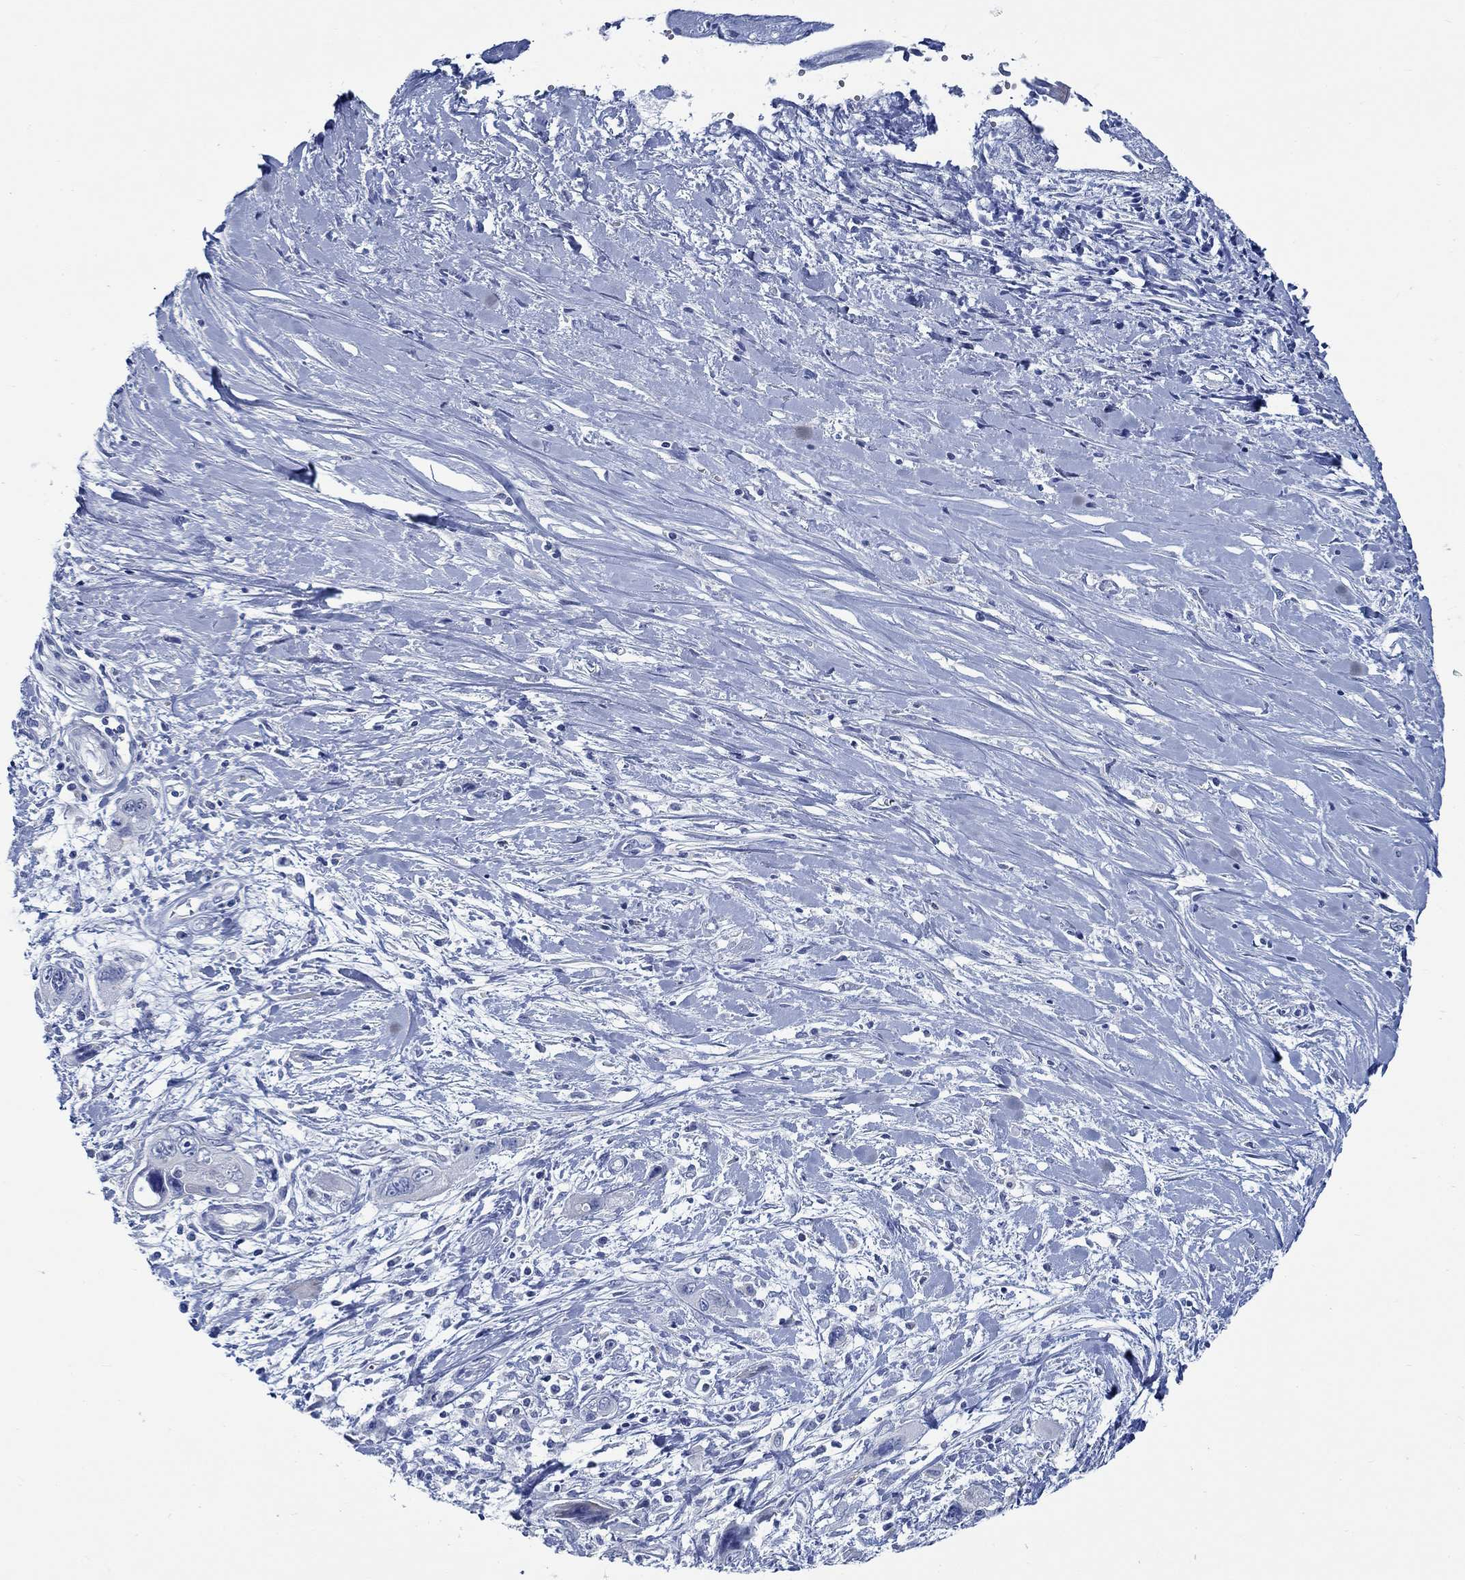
{"staining": {"intensity": "negative", "quantity": "none", "location": "none"}, "tissue": "pancreatic cancer", "cell_type": "Tumor cells", "image_type": "cancer", "snomed": [{"axis": "morphology", "description": "Adenocarcinoma, NOS"}, {"axis": "topography", "description": "Pancreas"}], "caption": "The immunohistochemistry histopathology image has no significant staining in tumor cells of pancreatic adenocarcinoma tissue. The staining was performed using DAB to visualize the protein expression in brown, while the nuclei were stained in blue with hematoxylin (Magnification: 20x).", "gene": "SVEP1", "patient": {"sex": "male", "age": 47}}